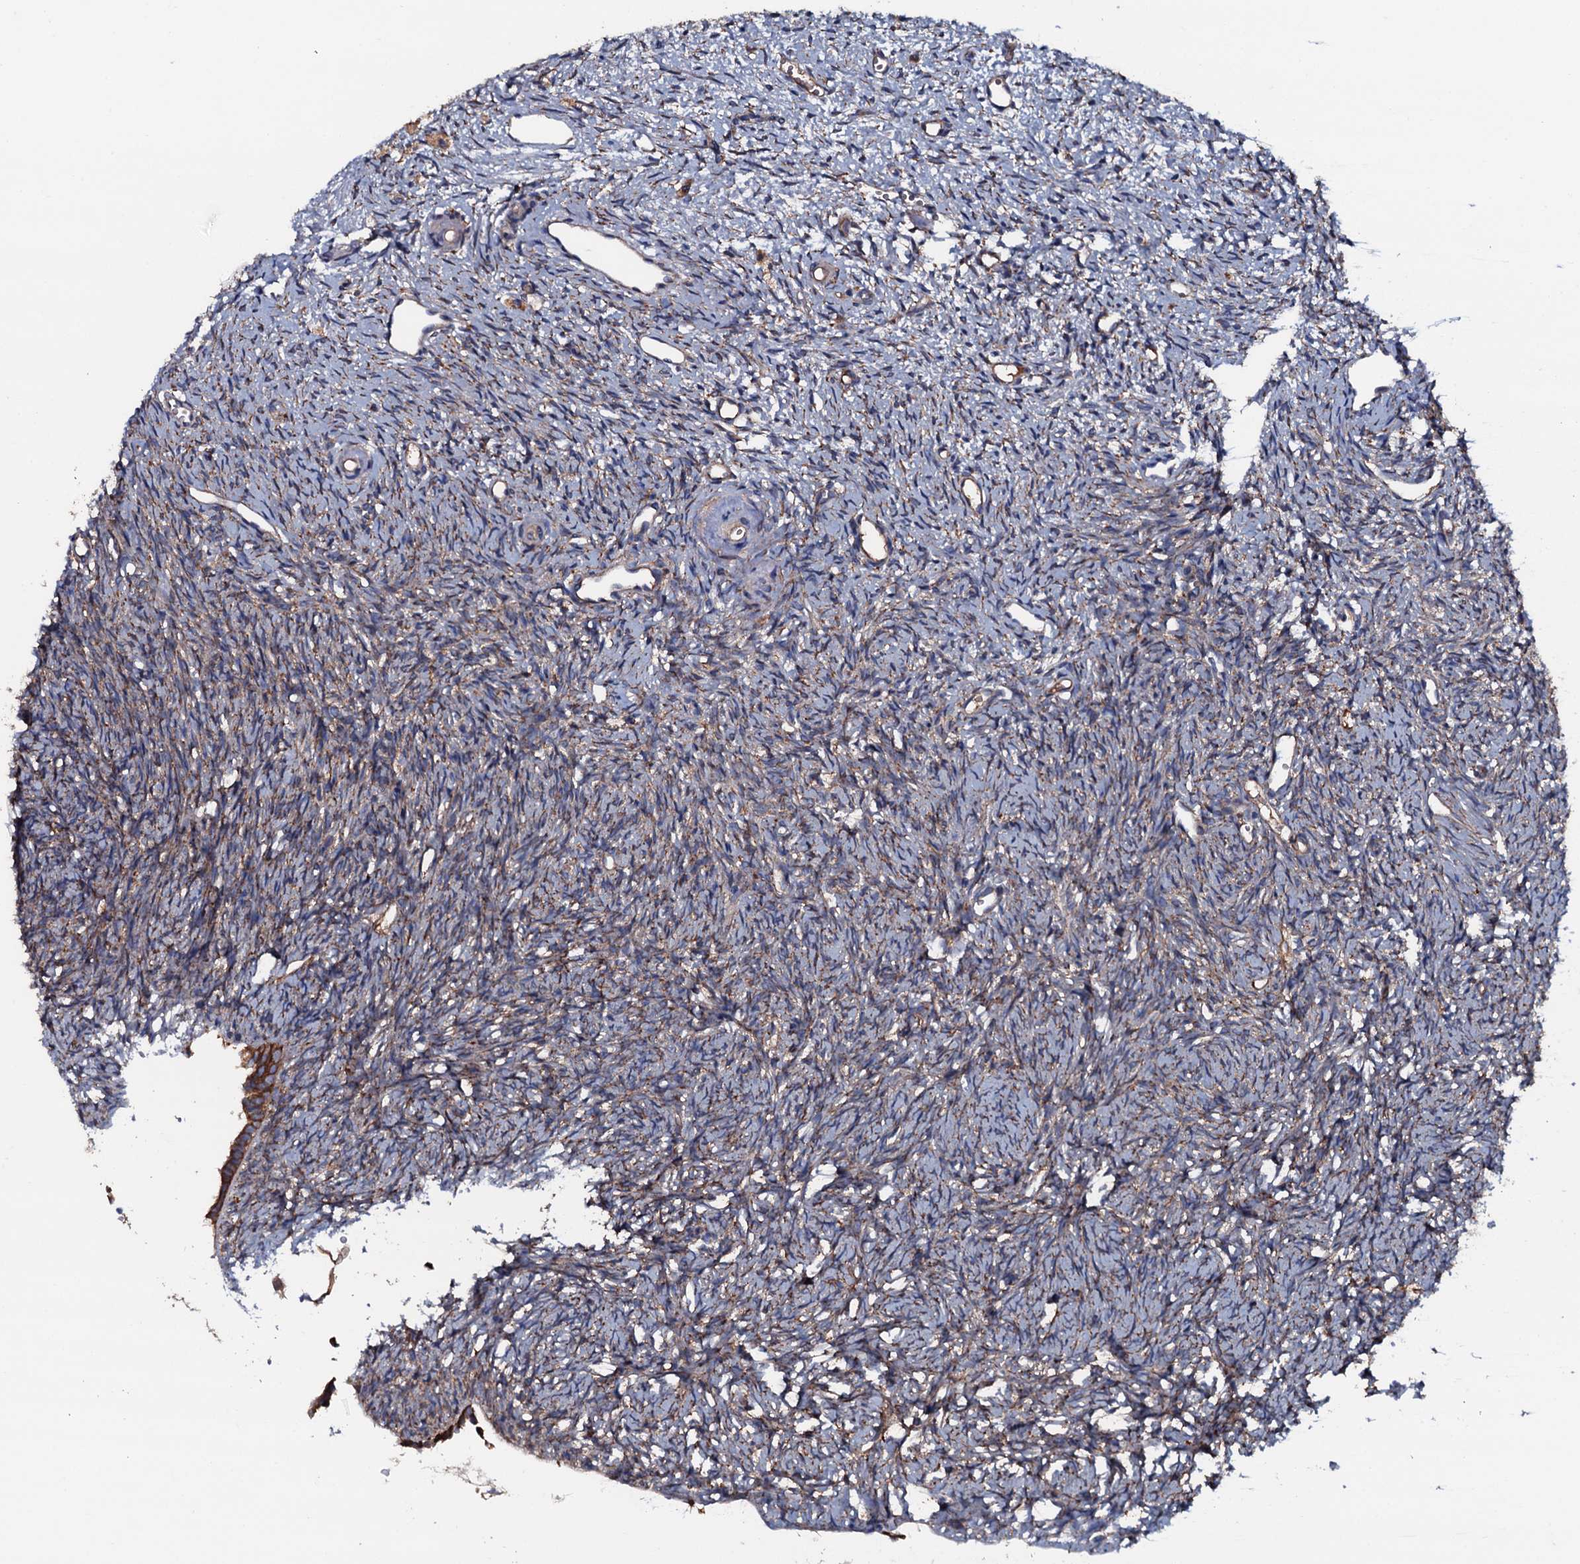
{"staining": {"intensity": "strong", "quantity": ">75%", "location": "cytoplasmic/membranous"}, "tissue": "ovary", "cell_type": "Follicle cells", "image_type": "normal", "snomed": [{"axis": "morphology", "description": "Normal tissue, NOS"}, {"axis": "topography", "description": "Ovary"}], "caption": "Follicle cells exhibit strong cytoplasmic/membranous positivity in approximately >75% of cells in normal ovary. The protein is stained brown, and the nuclei are stained in blue (DAB (3,3'-diaminobenzidine) IHC with brightfield microscopy, high magnification).", "gene": "NEK1", "patient": {"sex": "female", "age": 51}}